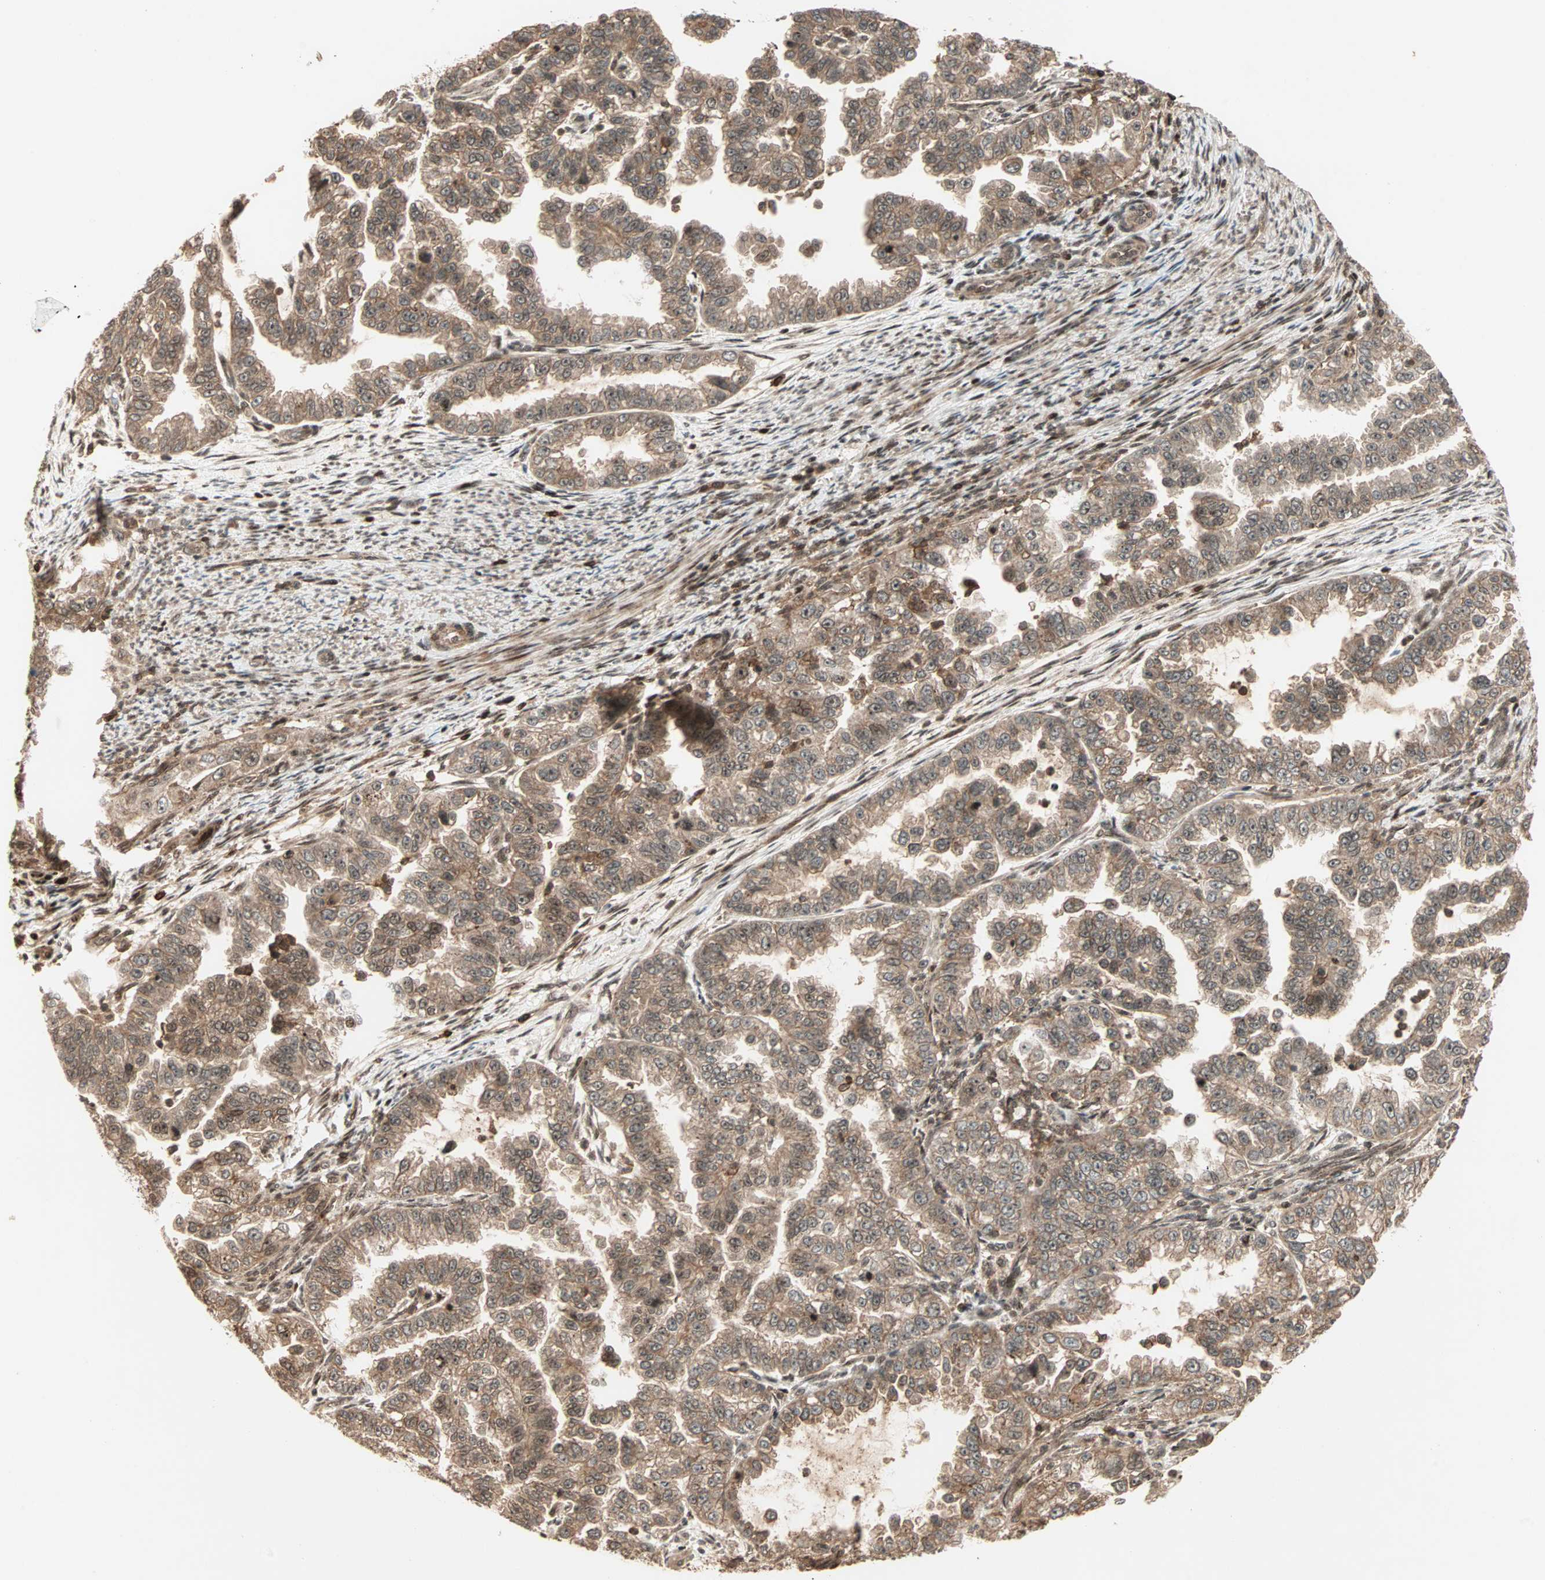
{"staining": {"intensity": "strong", "quantity": ">75%", "location": "cytoplasmic/membranous,nuclear"}, "tissue": "endometrial cancer", "cell_type": "Tumor cells", "image_type": "cancer", "snomed": [{"axis": "morphology", "description": "Adenocarcinoma, NOS"}, {"axis": "topography", "description": "Endometrium"}], "caption": "A micrograph of human adenocarcinoma (endometrial) stained for a protein exhibits strong cytoplasmic/membranous and nuclear brown staining in tumor cells.", "gene": "ZBED9", "patient": {"sex": "female", "age": 85}}